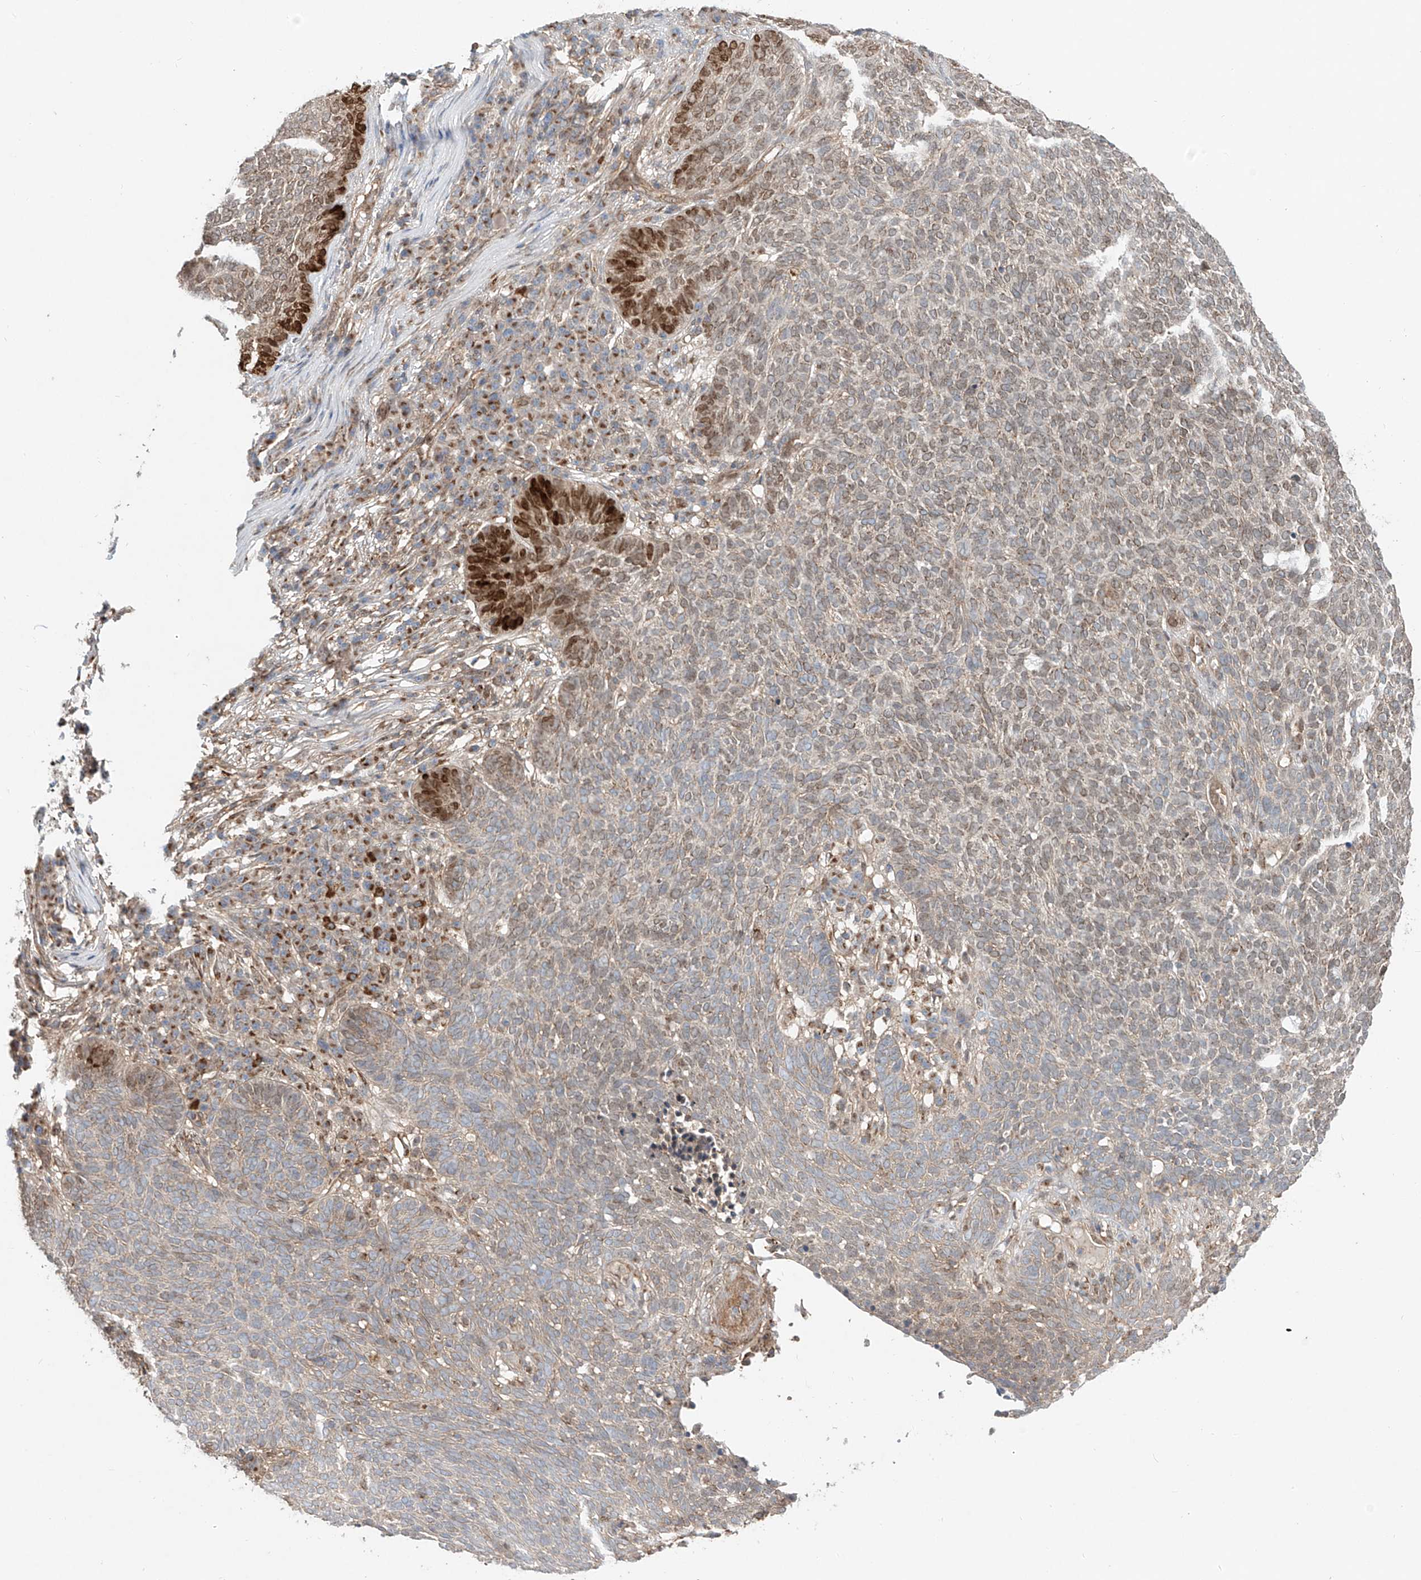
{"staining": {"intensity": "moderate", "quantity": "25%-75%", "location": "cytoplasmic/membranous,nuclear"}, "tissue": "skin cancer", "cell_type": "Tumor cells", "image_type": "cancer", "snomed": [{"axis": "morphology", "description": "Squamous cell carcinoma, NOS"}, {"axis": "topography", "description": "Skin"}], "caption": "This micrograph displays IHC staining of human squamous cell carcinoma (skin), with medium moderate cytoplasmic/membranous and nuclear positivity in approximately 25%-75% of tumor cells.", "gene": "CUX1", "patient": {"sex": "female", "age": 90}}